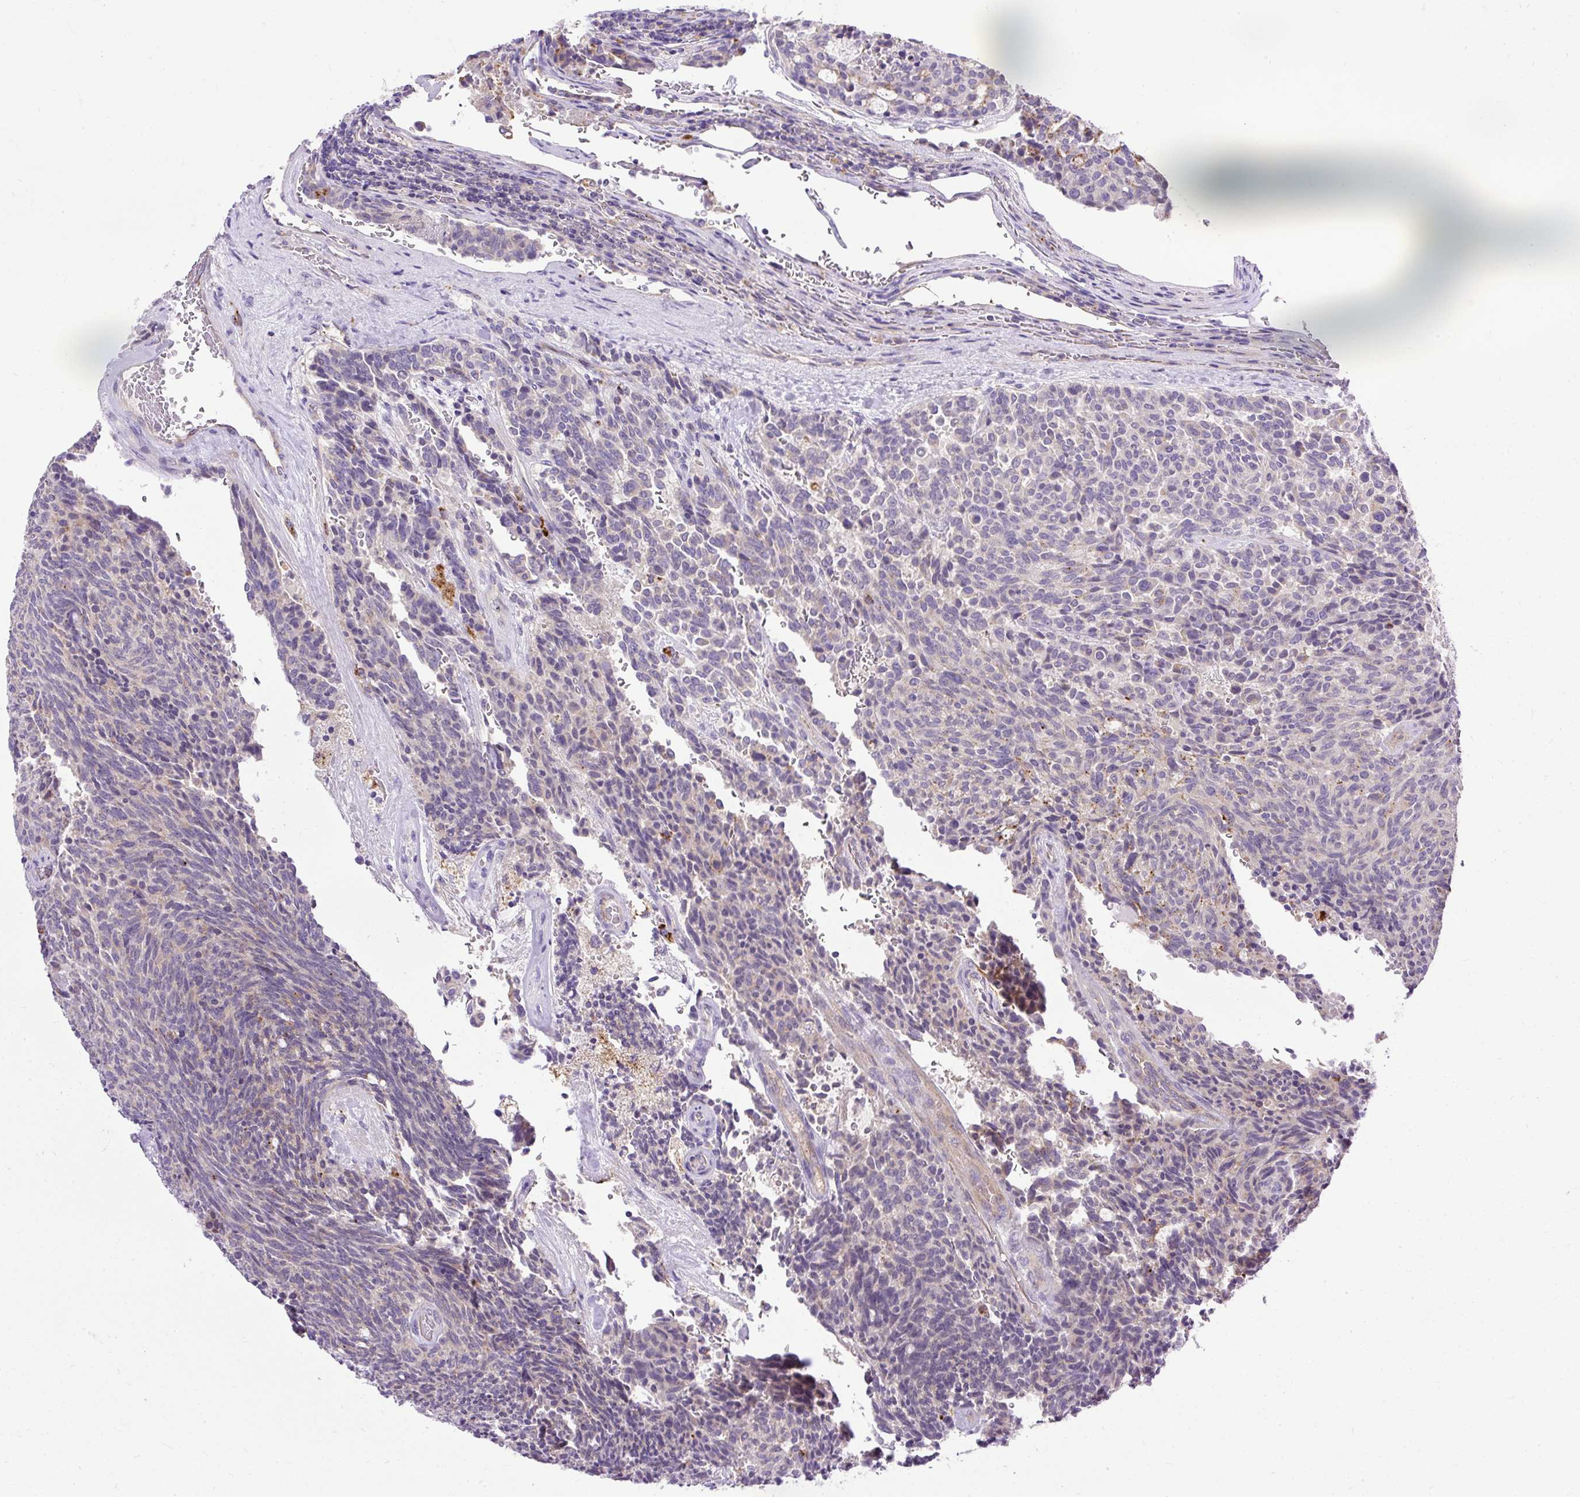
{"staining": {"intensity": "weak", "quantity": "<25%", "location": "cytoplasmic/membranous"}, "tissue": "carcinoid", "cell_type": "Tumor cells", "image_type": "cancer", "snomed": [{"axis": "morphology", "description": "Carcinoid, malignant, NOS"}, {"axis": "topography", "description": "Pancreas"}], "caption": "IHC micrograph of carcinoid (malignant) stained for a protein (brown), which demonstrates no positivity in tumor cells. The staining was performed using DAB (3,3'-diaminobenzidine) to visualize the protein expression in brown, while the nuclei were stained in blue with hematoxylin (Magnification: 20x).", "gene": "HEXB", "patient": {"sex": "female", "age": 54}}